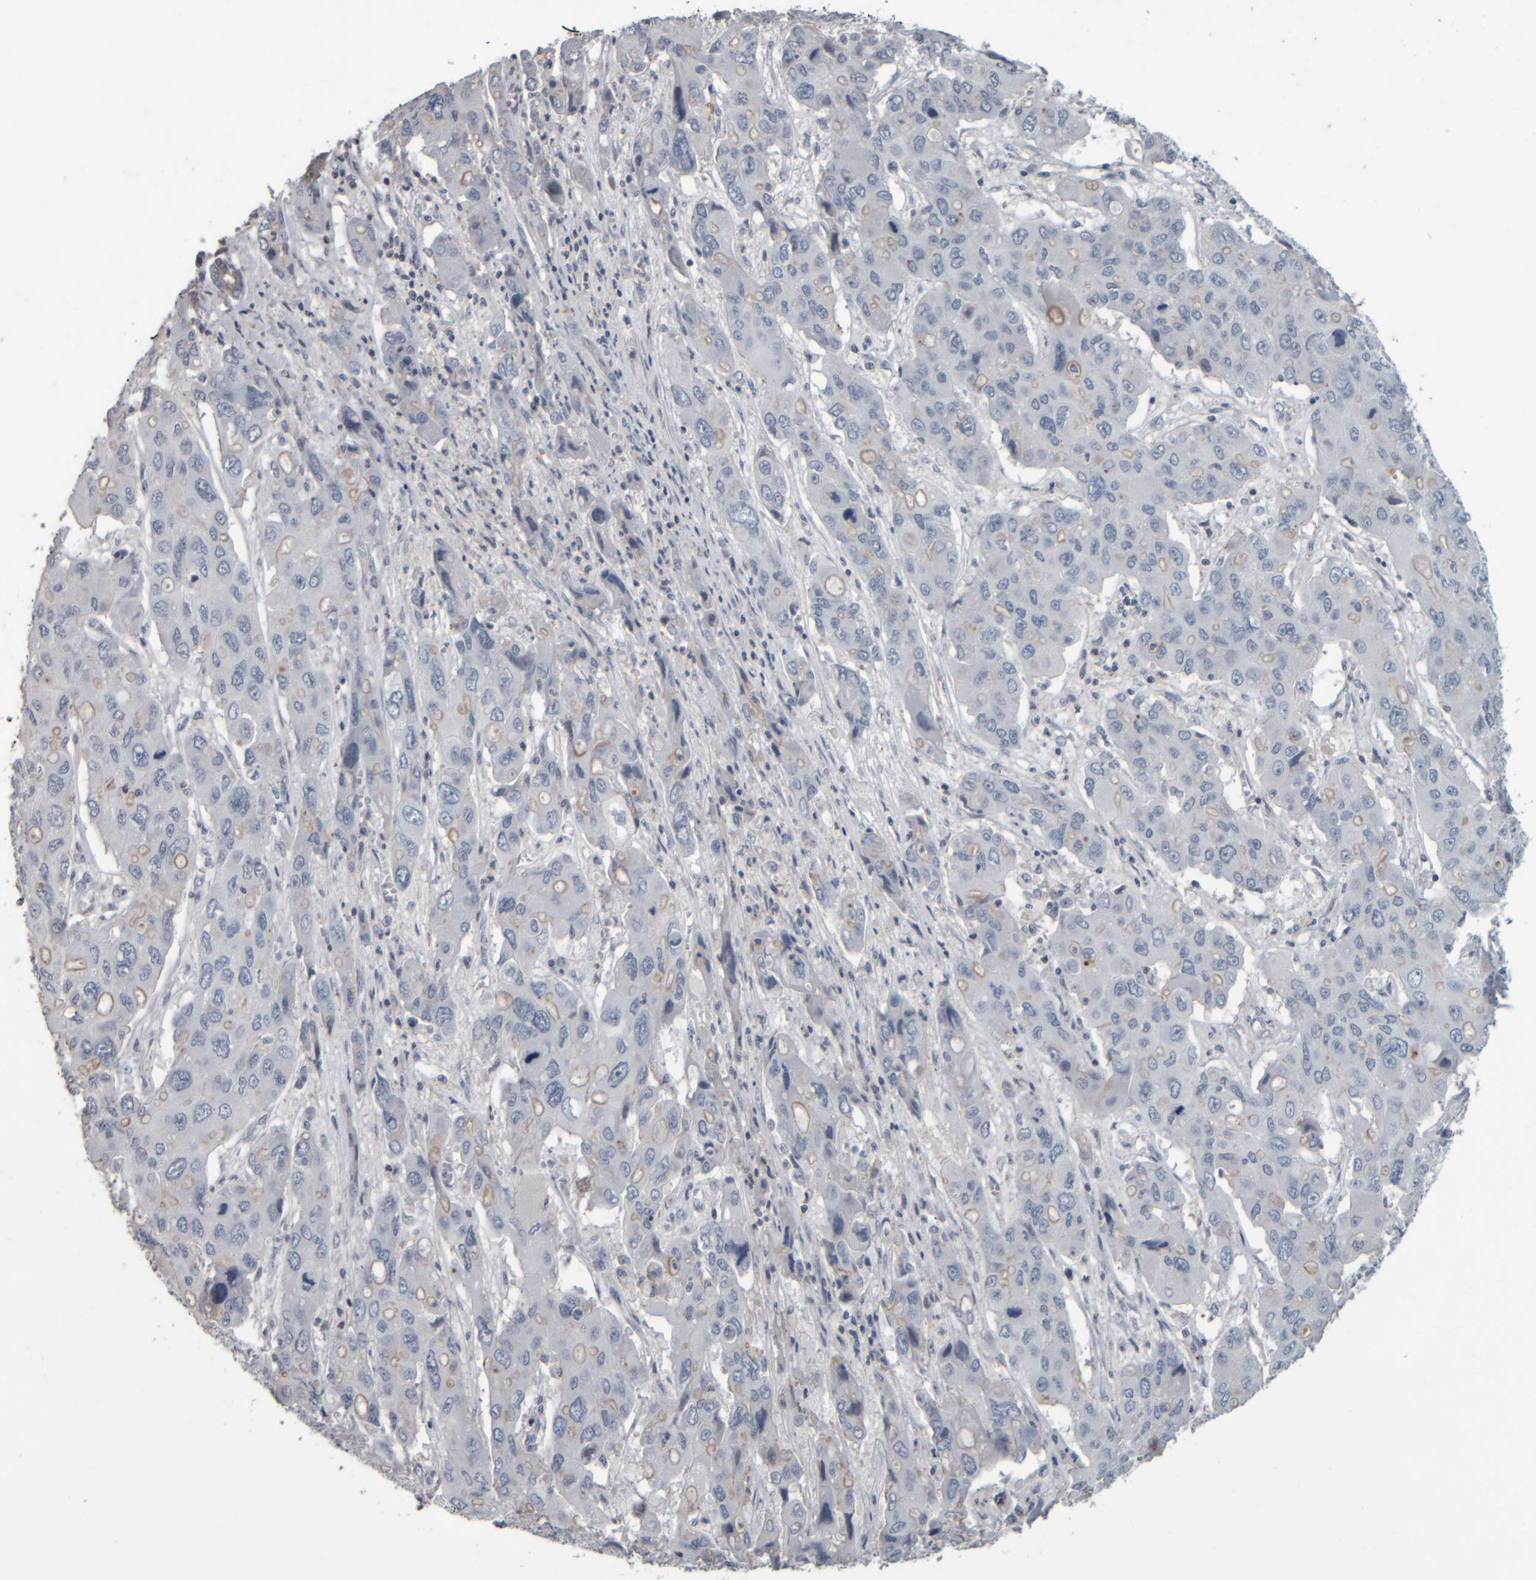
{"staining": {"intensity": "weak", "quantity": "<25%", "location": "cytoplasmic/membranous"}, "tissue": "liver cancer", "cell_type": "Tumor cells", "image_type": "cancer", "snomed": [{"axis": "morphology", "description": "Cholangiocarcinoma"}, {"axis": "topography", "description": "Liver"}], "caption": "An image of human liver cholangiocarcinoma is negative for staining in tumor cells. (Immunohistochemistry (ihc), brightfield microscopy, high magnification).", "gene": "CAVIN4", "patient": {"sex": "male", "age": 67}}